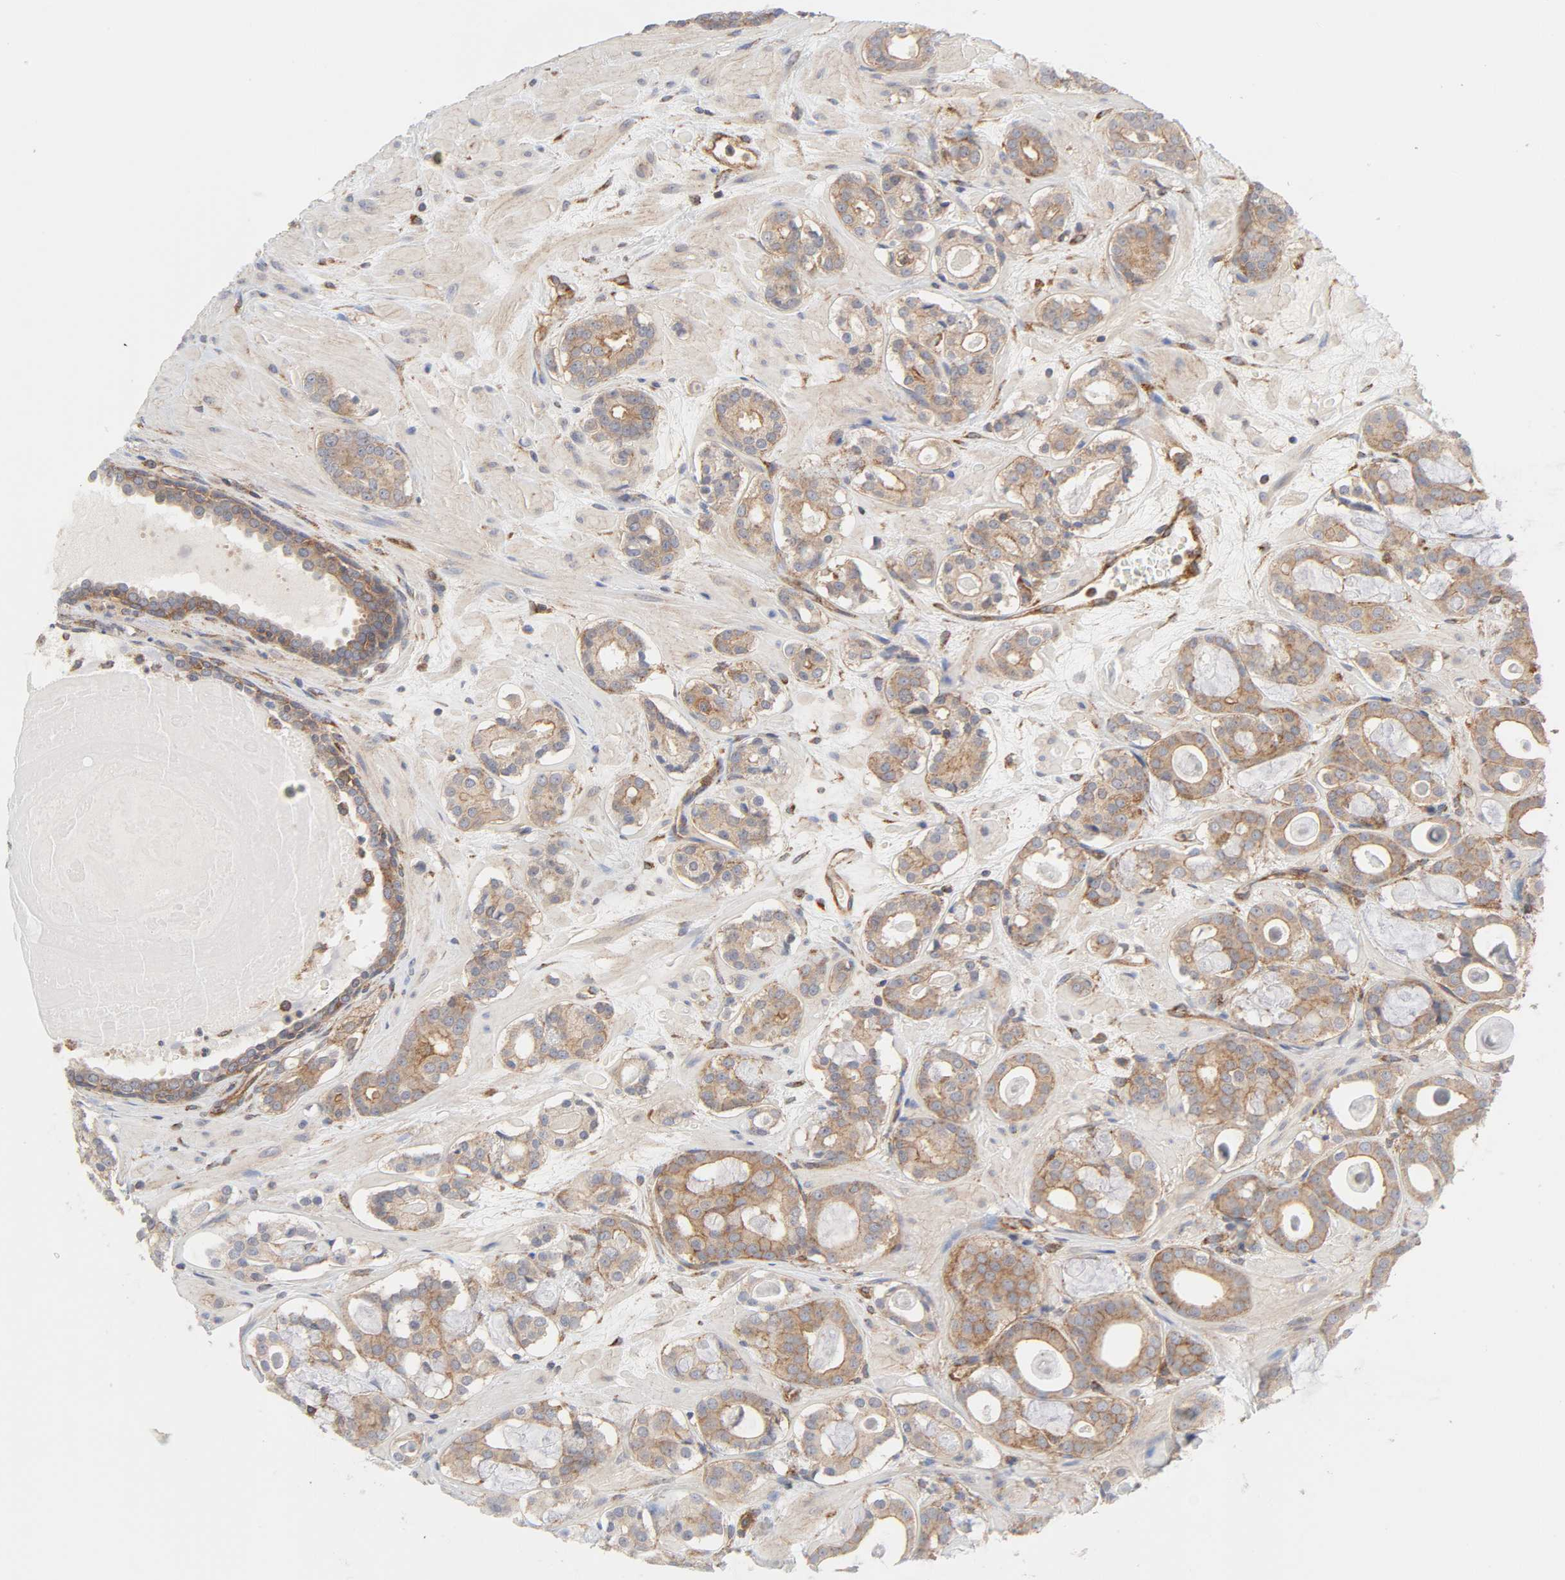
{"staining": {"intensity": "moderate", "quantity": ">75%", "location": "cytoplasmic/membranous"}, "tissue": "prostate cancer", "cell_type": "Tumor cells", "image_type": "cancer", "snomed": [{"axis": "morphology", "description": "Adenocarcinoma, Low grade"}, {"axis": "topography", "description": "Prostate"}], "caption": "Prostate adenocarcinoma (low-grade) was stained to show a protein in brown. There is medium levels of moderate cytoplasmic/membranous staining in approximately >75% of tumor cells.", "gene": "AP2A1", "patient": {"sex": "male", "age": 57}}